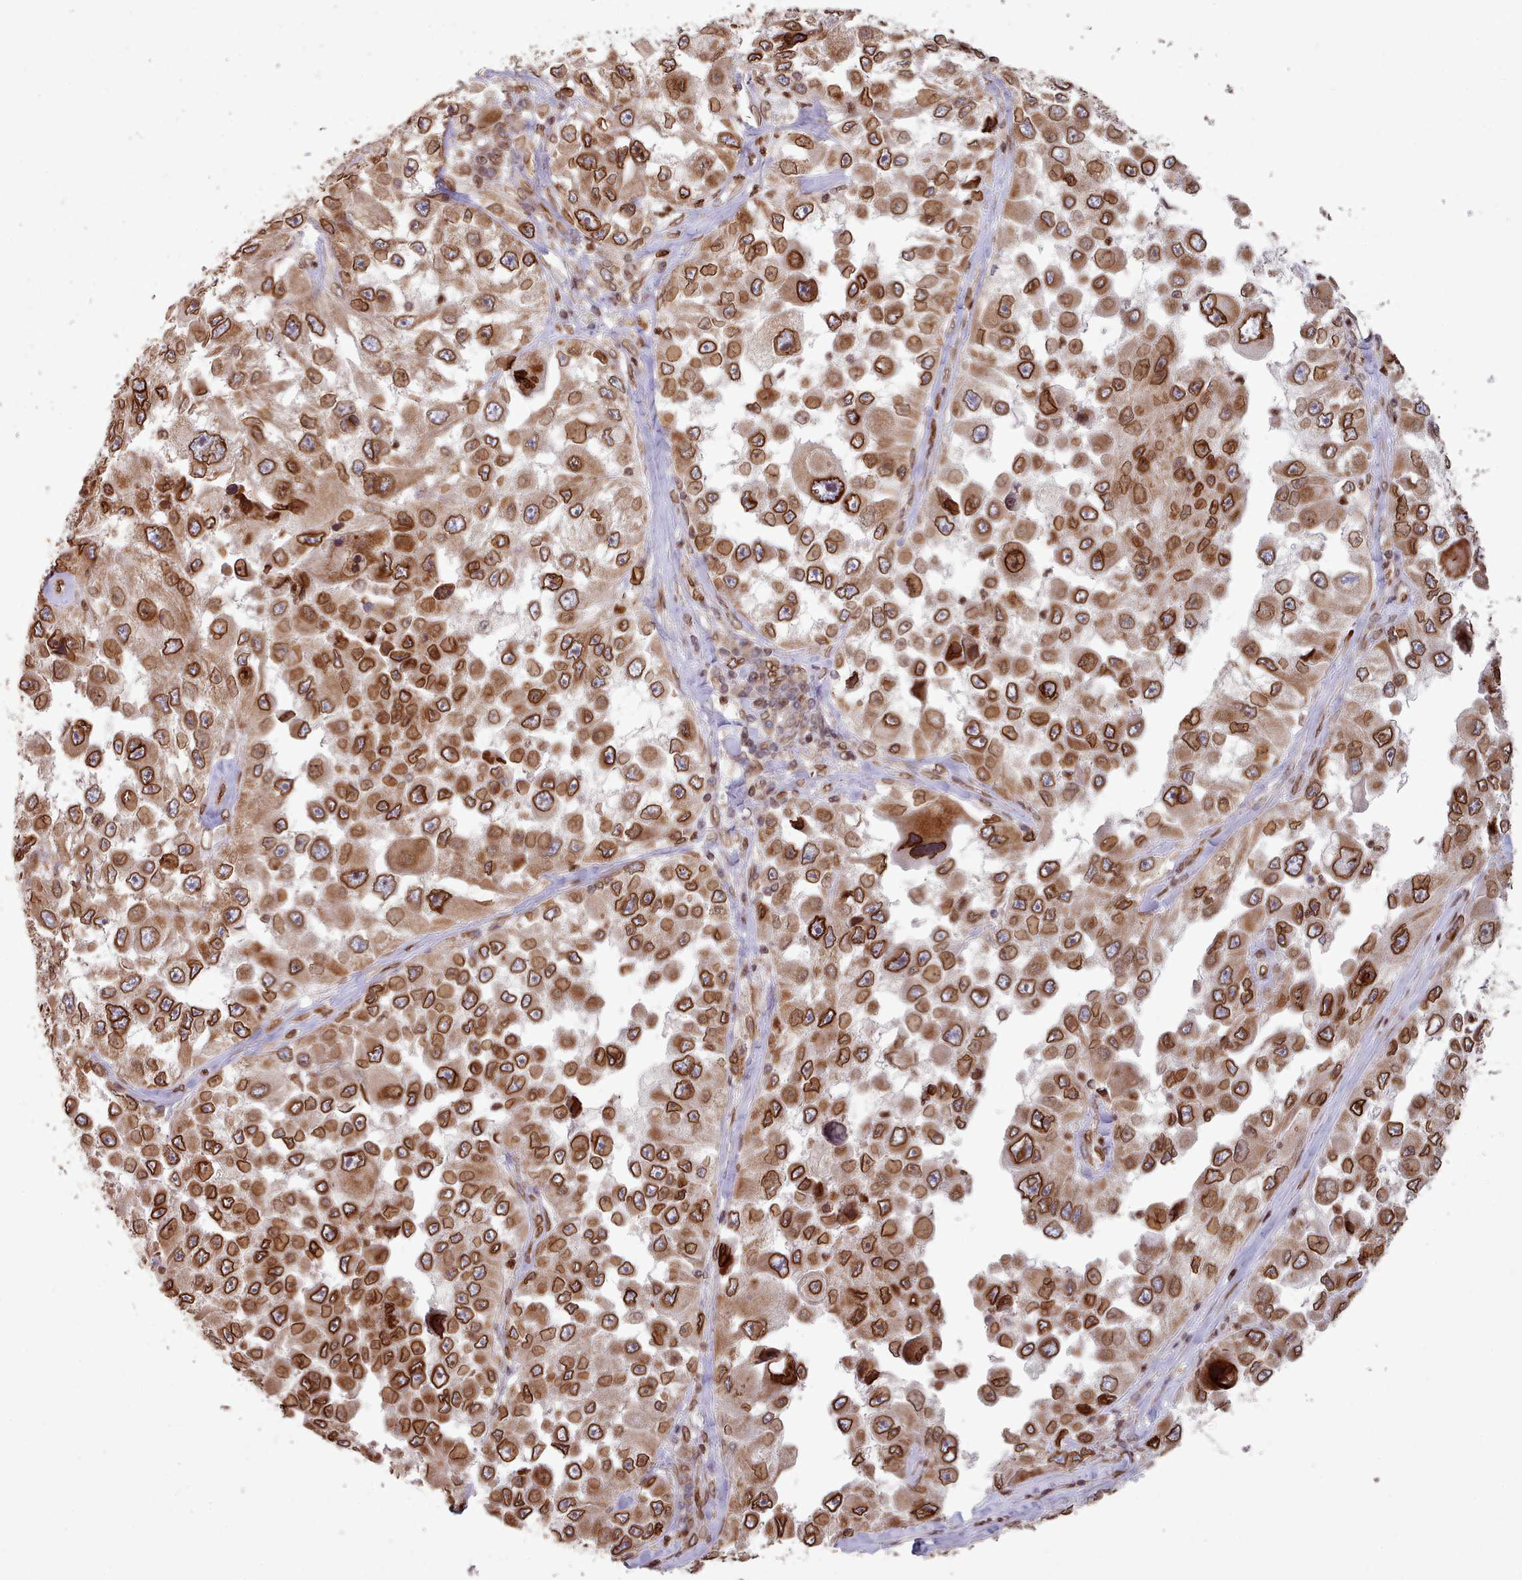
{"staining": {"intensity": "strong", "quantity": ">75%", "location": "cytoplasmic/membranous,nuclear"}, "tissue": "melanoma", "cell_type": "Tumor cells", "image_type": "cancer", "snomed": [{"axis": "morphology", "description": "Malignant melanoma, Metastatic site"}, {"axis": "topography", "description": "Lymph node"}], "caption": "Human malignant melanoma (metastatic site) stained with a protein marker exhibits strong staining in tumor cells.", "gene": "TOR1AIP1", "patient": {"sex": "male", "age": 62}}